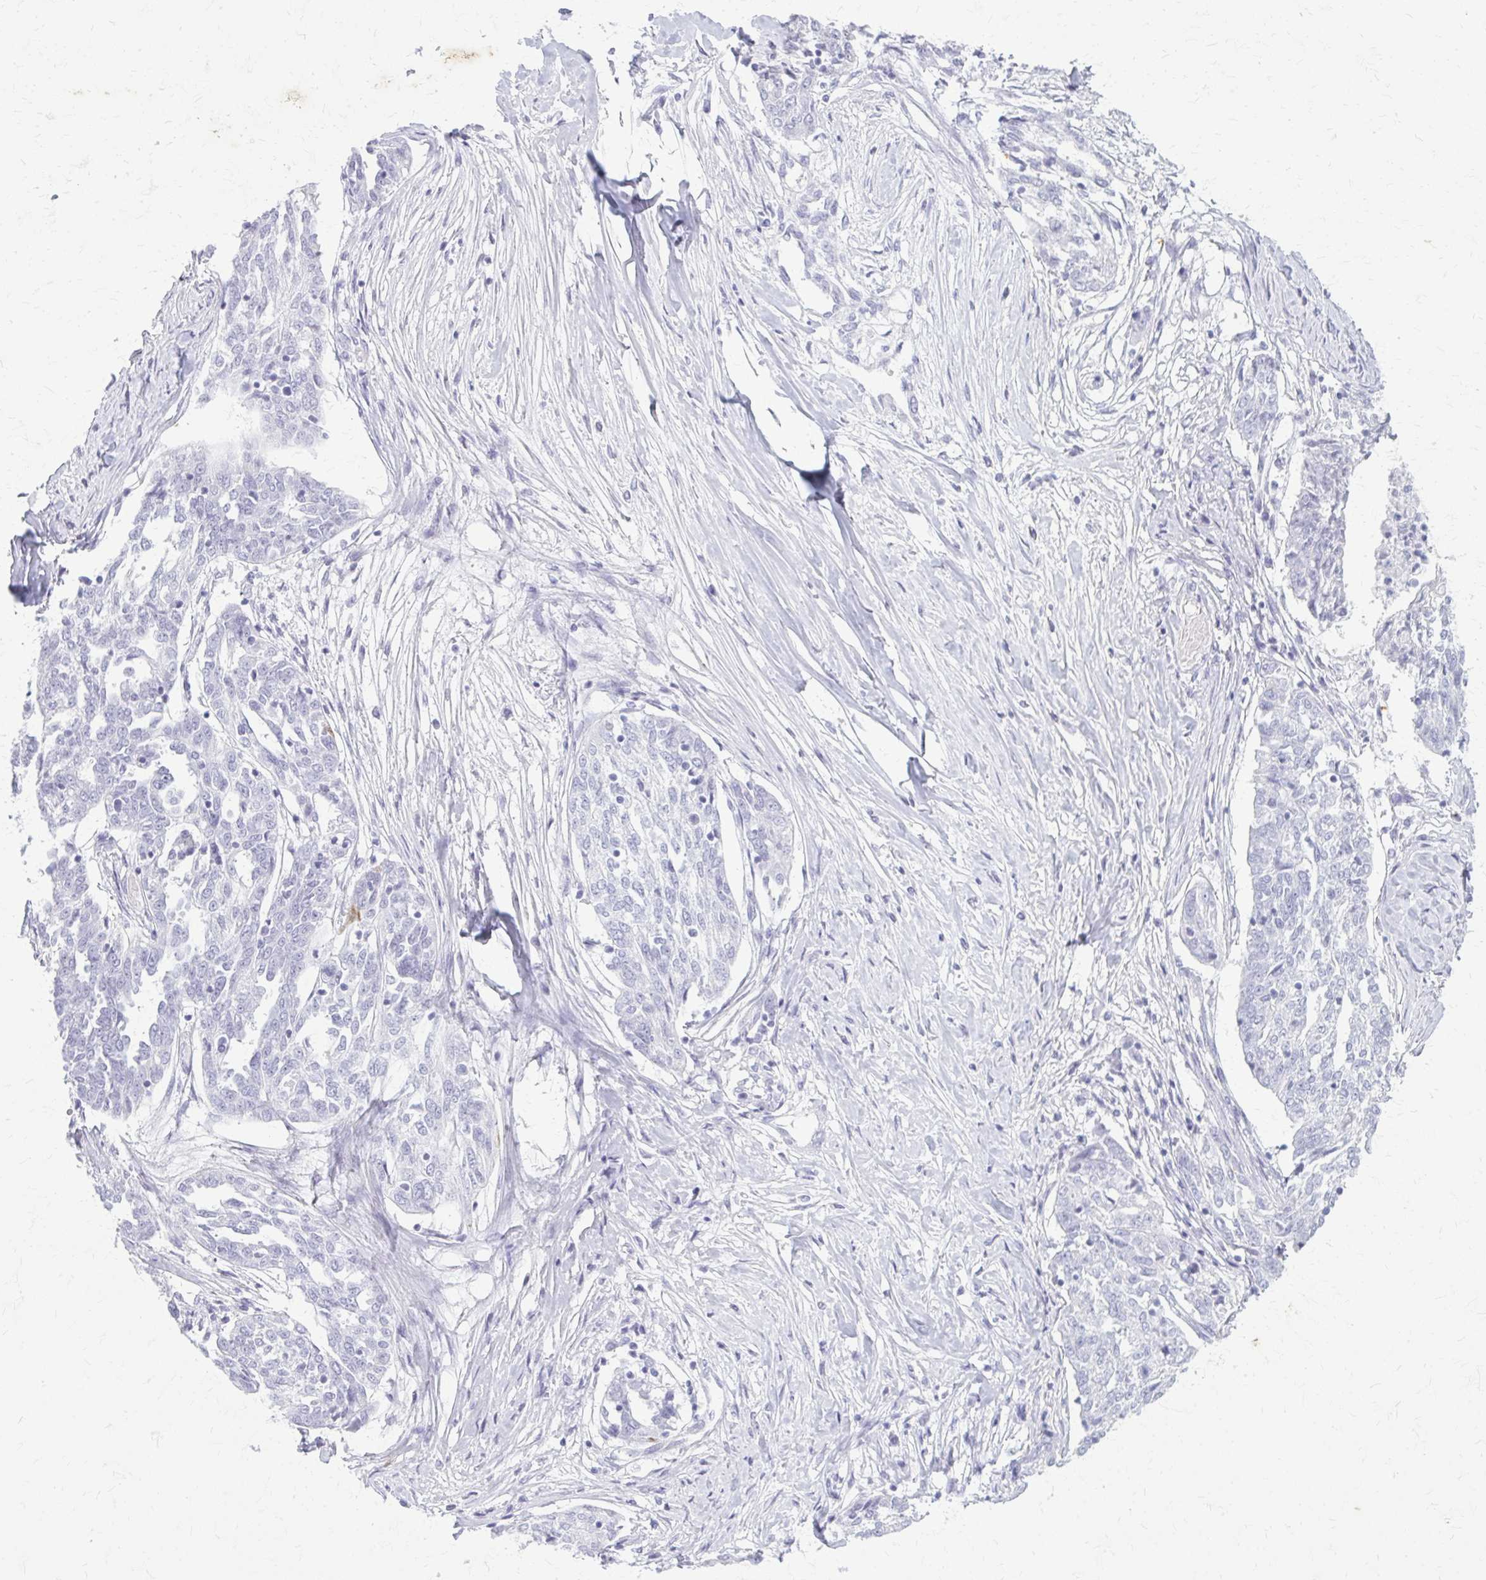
{"staining": {"intensity": "negative", "quantity": "none", "location": "none"}, "tissue": "ovarian cancer", "cell_type": "Tumor cells", "image_type": "cancer", "snomed": [{"axis": "morphology", "description": "Cystadenocarcinoma, serous, NOS"}, {"axis": "topography", "description": "Ovary"}], "caption": "Immunohistochemical staining of ovarian serous cystadenocarcinoma shows no significant expression in tumor cells.", "gene": "KRT5", "patient": {"sex": "female", "age": 67}}